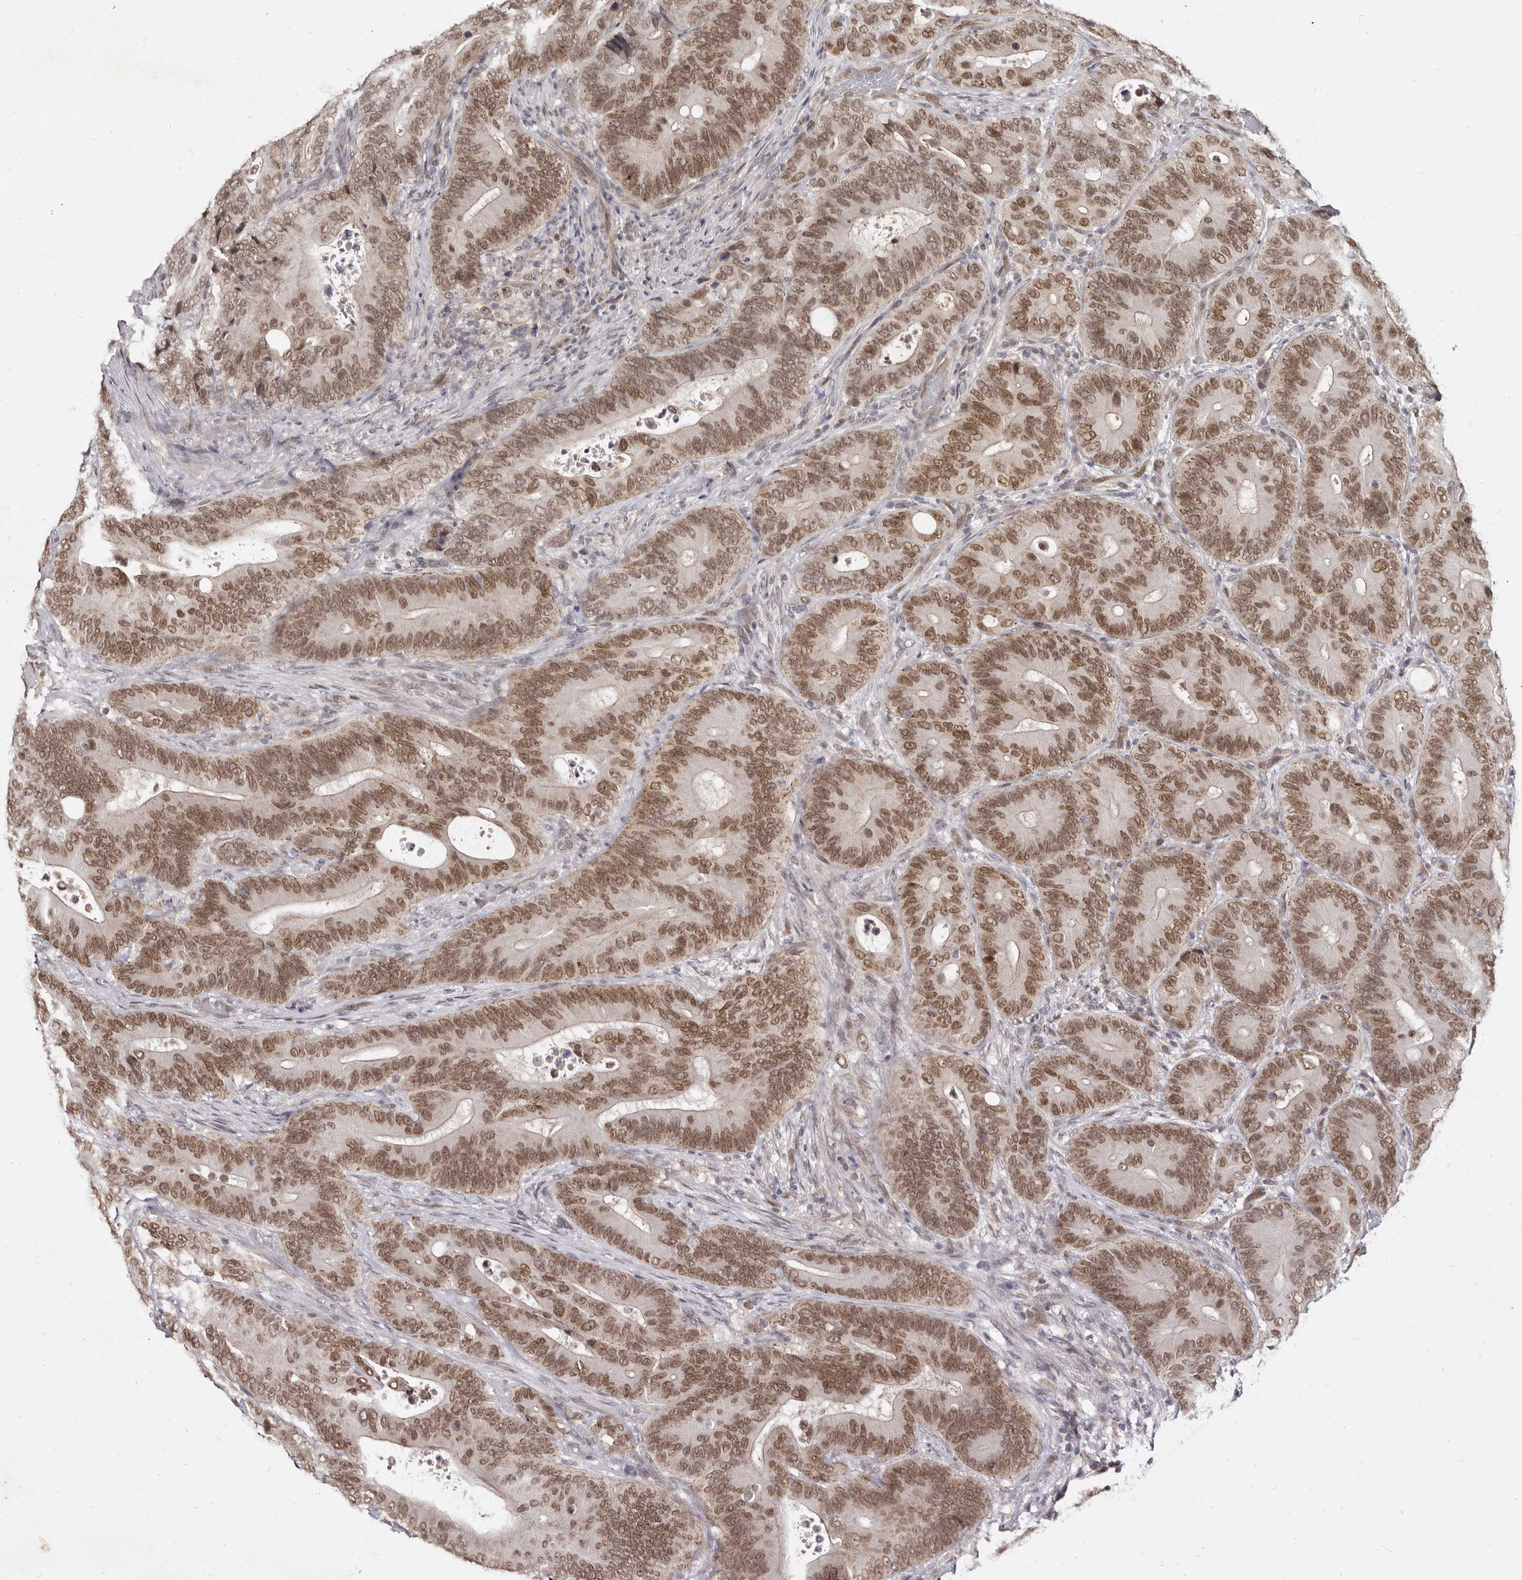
{"staining": {"intensity": "moderate", "quantity": ">75%", "location": "nuclear"}, "tissue": "colorectal cancer", "cell_type": "Tumor cells", "image_type": "cancer", "snomed": [{"axis": "morphology", "description": "Adenocarcinoma, NOS"}, {"axis": "topography", "description": "Colon"}], "caption": "The immunohistochemical stain highlights moderate nuclear expression in tumor cells of colorectal cancer (adenocarcinoma) tissue.", "gene": "LCORL", "patient": {"sex": "male", "age": 83}}